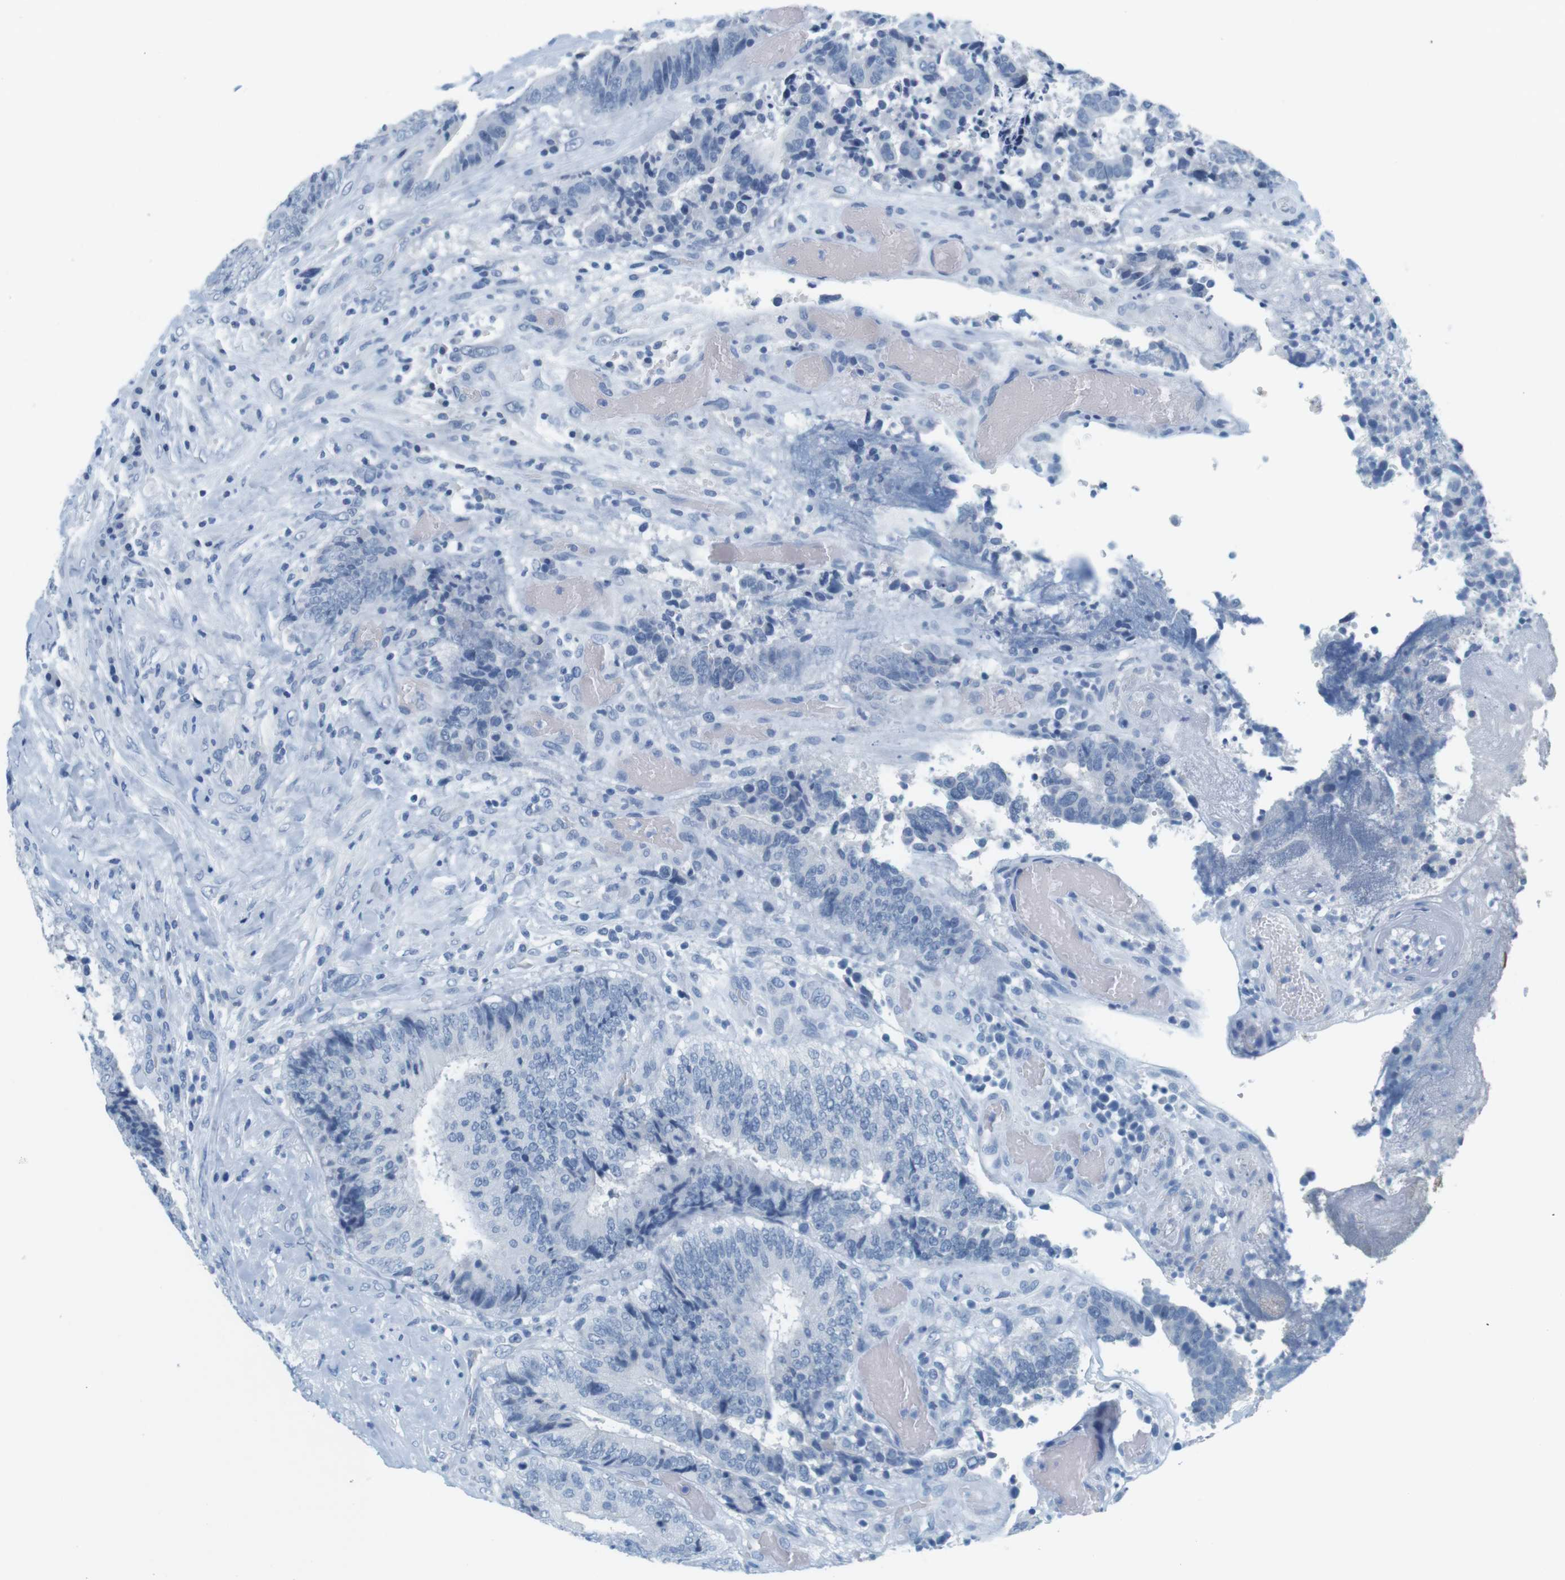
{"staining": {"intensity": "negative", "quantity": "none", "location": "none"}, "tissue": "colorectal cancer", "cell_type": "Tumor cells", "image_type": "cancer", "snomed": [{"axis": "morphology", "description": "Adenocarcinoma, NOS"}, {"axis": "topography", "description": "Rectum"}], "caption": "Tumor cells are negative for protein expression in human colorectal cancer (adenocarcinoma).", "gene": "CYP2C9", "patient": {"sex": "male", "age": 72}}